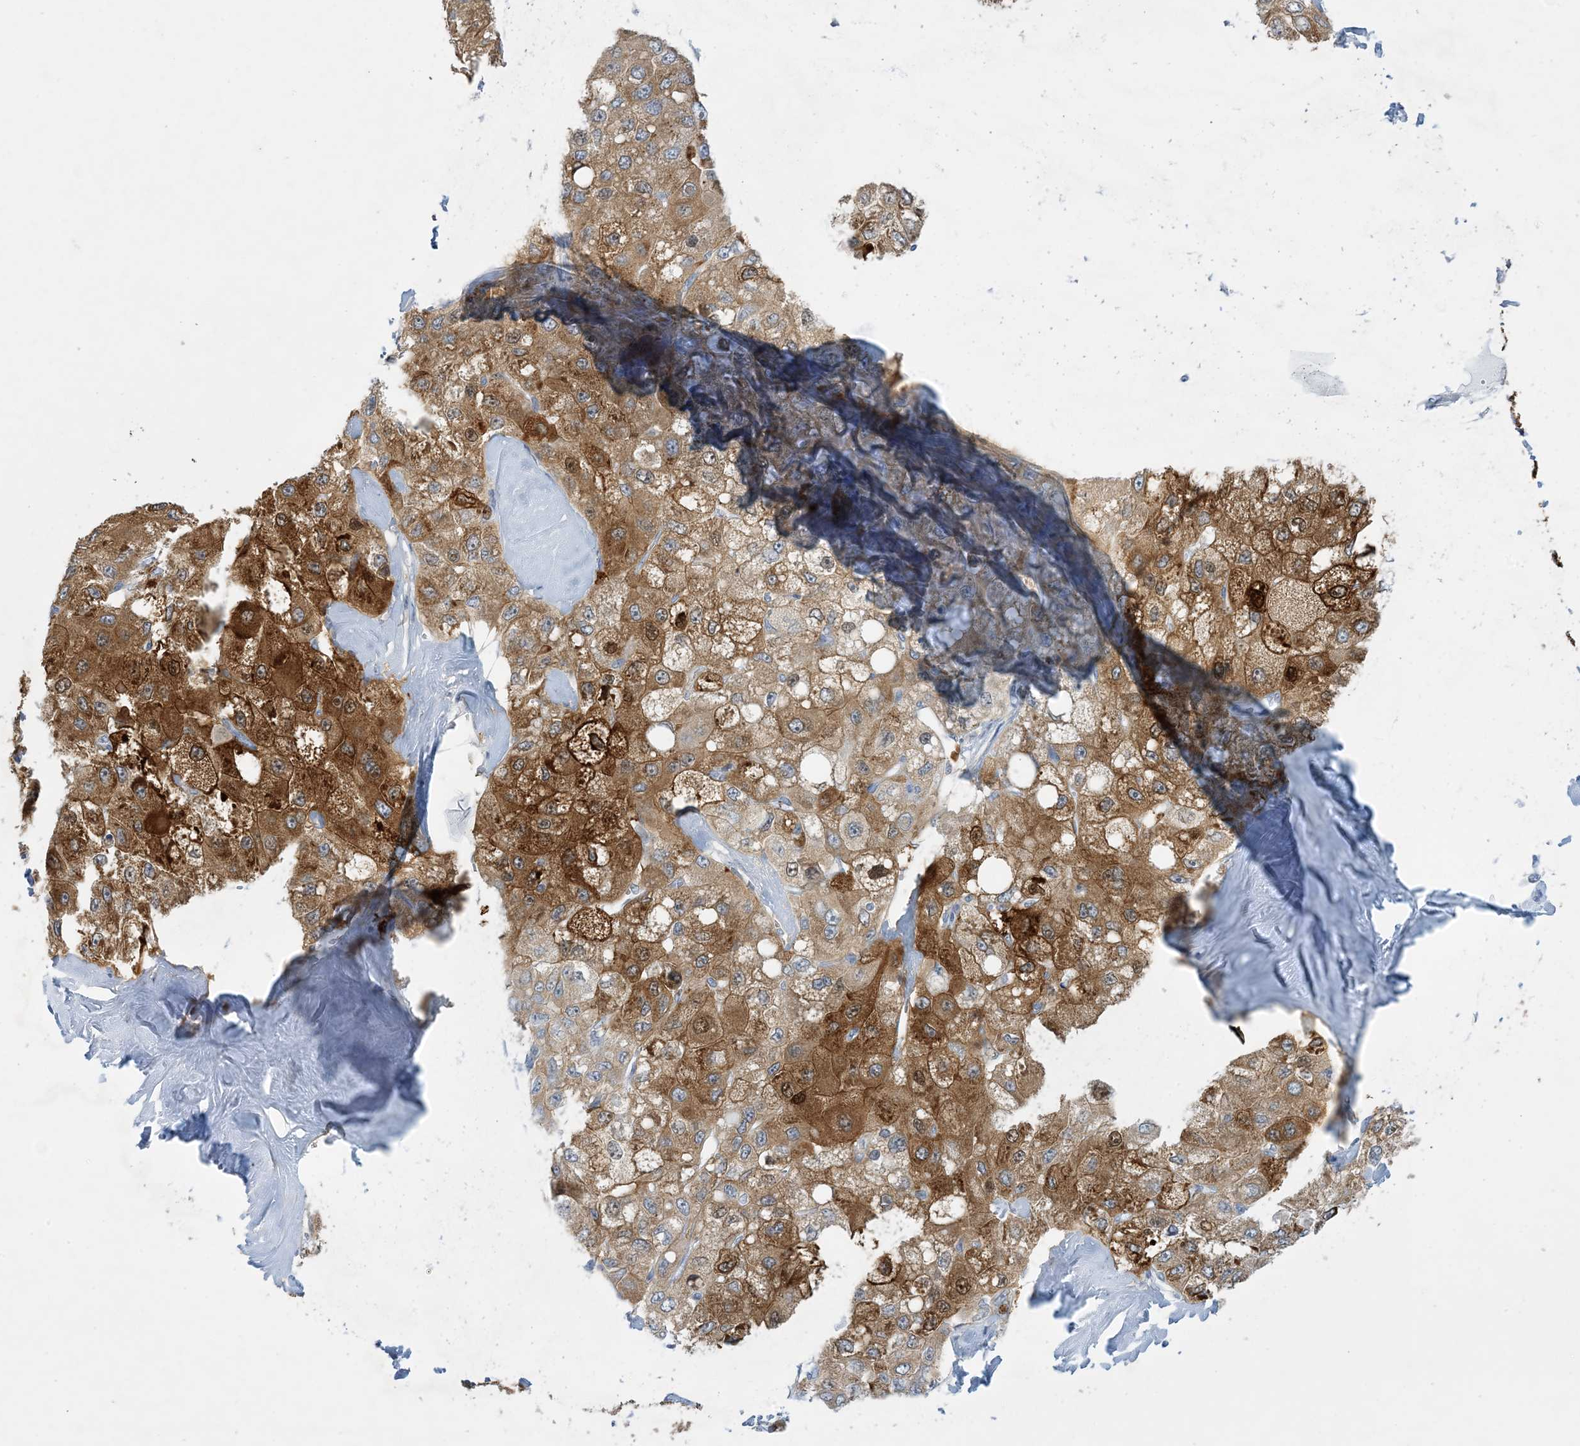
{"staining": {"intensity": "moderate", "quantity": ">75%", "location": "cytoplasmic/membranous,nuclear"}, "tissue": "liver cancer", "cell_type": "Tumor cells", "image_type": "cancer", "snomed": [{"axis": "morphology", "description": "Carcinoma, Hepatocellular, NOS"}, {"axis": "topography", "description": "Liver"}], "caption": "A medium amount of moderate cytoplasmic/membranous and nuclear expression is present in about >75% of tumor cells in hepatocellular carcinoma (liver) tissue.", "gene": "MRPS18A", "patient": {"sex": "male", "age": 80}}